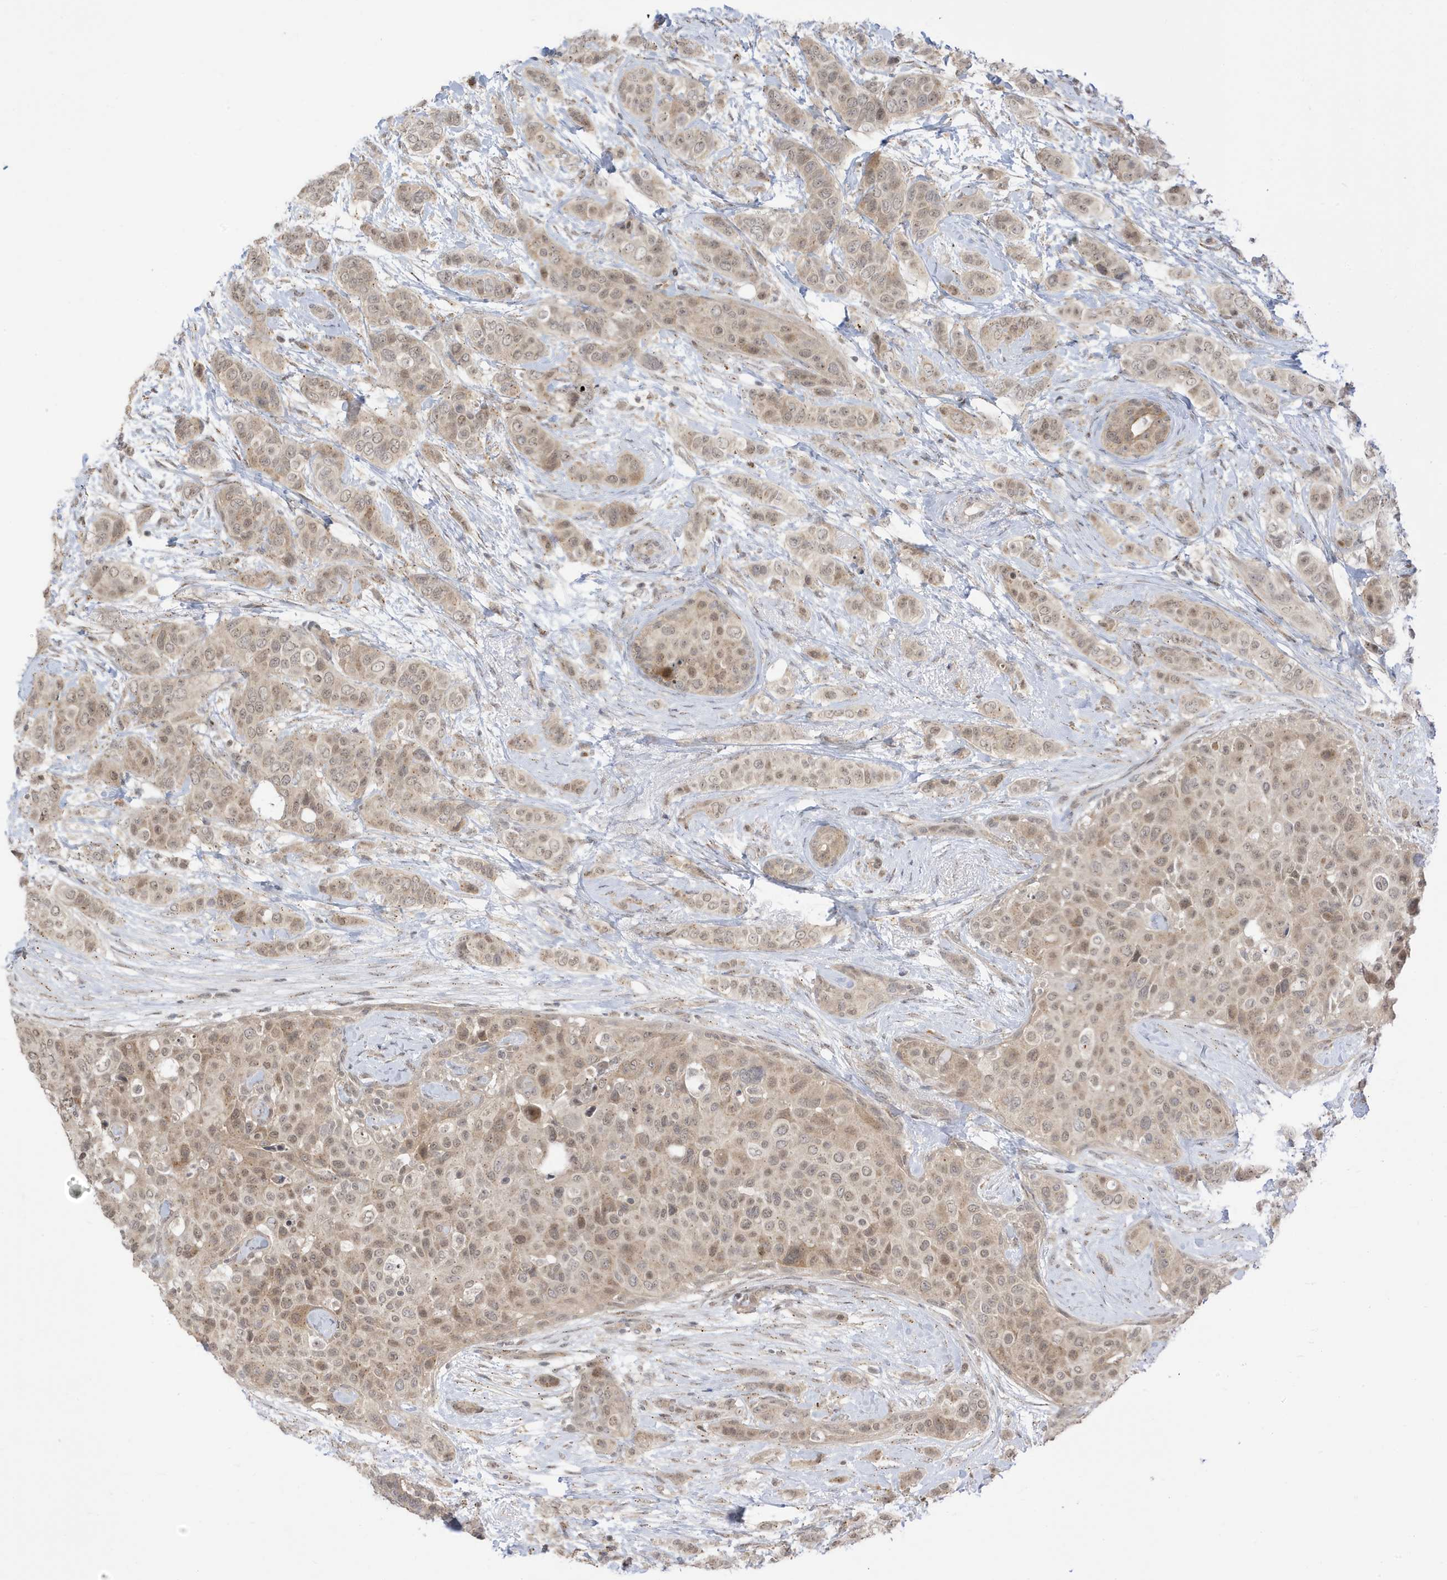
{"staining": {"intensity": "weak", "quantity": ">75%", "location": "cytoplasmic/membranous,nuclear"}, "tissue": "breast cancer", "cell_type": "Tumor cells", "image_type": "cancer", "snomed": [{"axis": "morphology", "description": "Lobular carcinoma"}, {"axis": "topography", "description": "Breast"}], "caption": "Immunohistochemical staining of breast lobular carcinoma demonstrates weak cytoplasmic/membranous and nuclear protein positivity in approximately >75% of tumor cells.", "gene": "TAB3", "patient": {"sex": "female", "age": 51}}